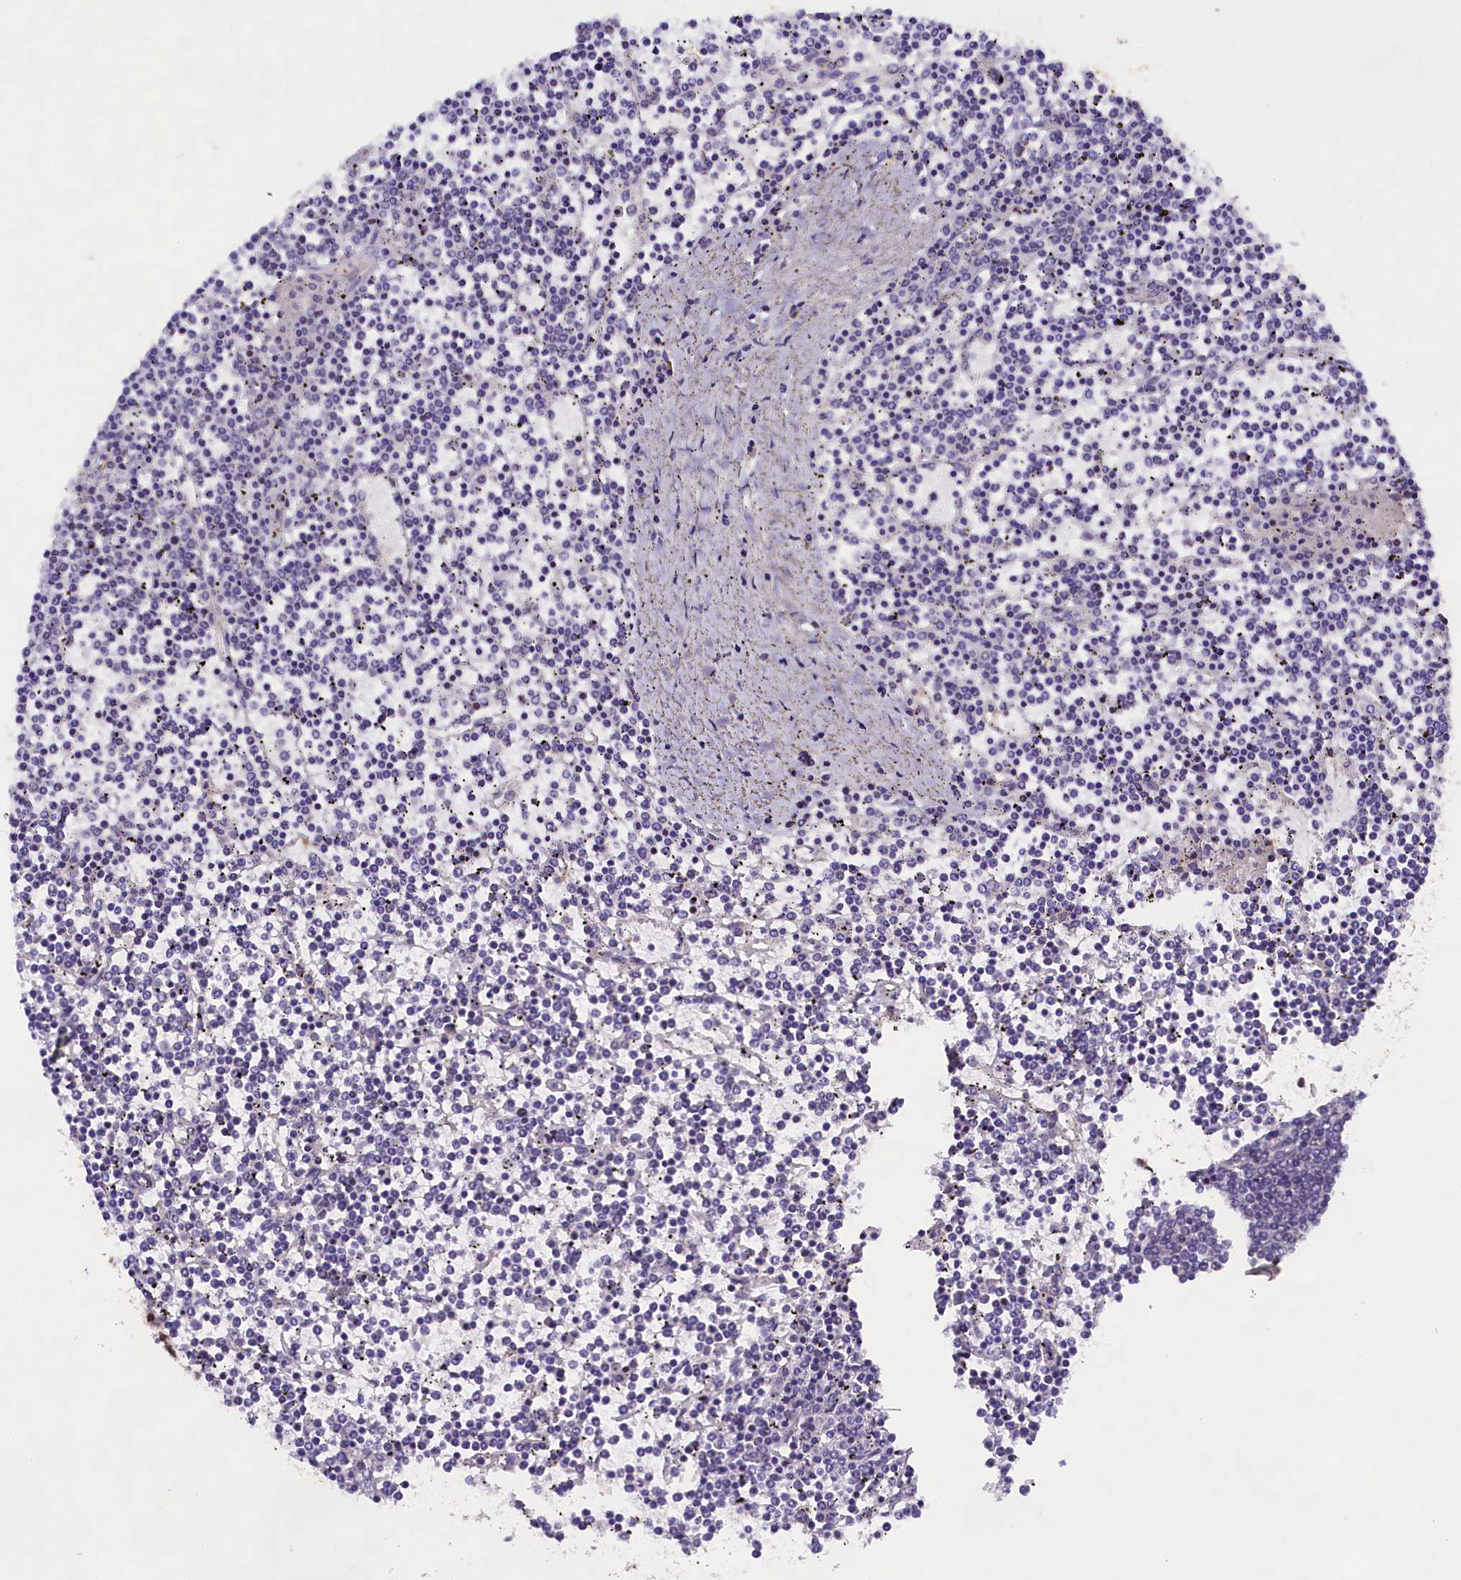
{"staining": {"intensity": "negative", "quantity": "none", "location": "none"}, "tissue": "lymphoma", "cell_type": "Tumor cells", "image_type": "cancer", "snomed": [{"axis": "morphology", "description": "Malignant lymphoma, non-Hodgkin's type, Low grade"}, {"axis": "topography", "description": "Spleen"}], "caption": "The photomicrograph displays no staining of tumor cells in low-grade malignant lymphoma, non-Hodgkin's type.", "gene": "SP4", "patient": {"sex": "female", "age": 19}}